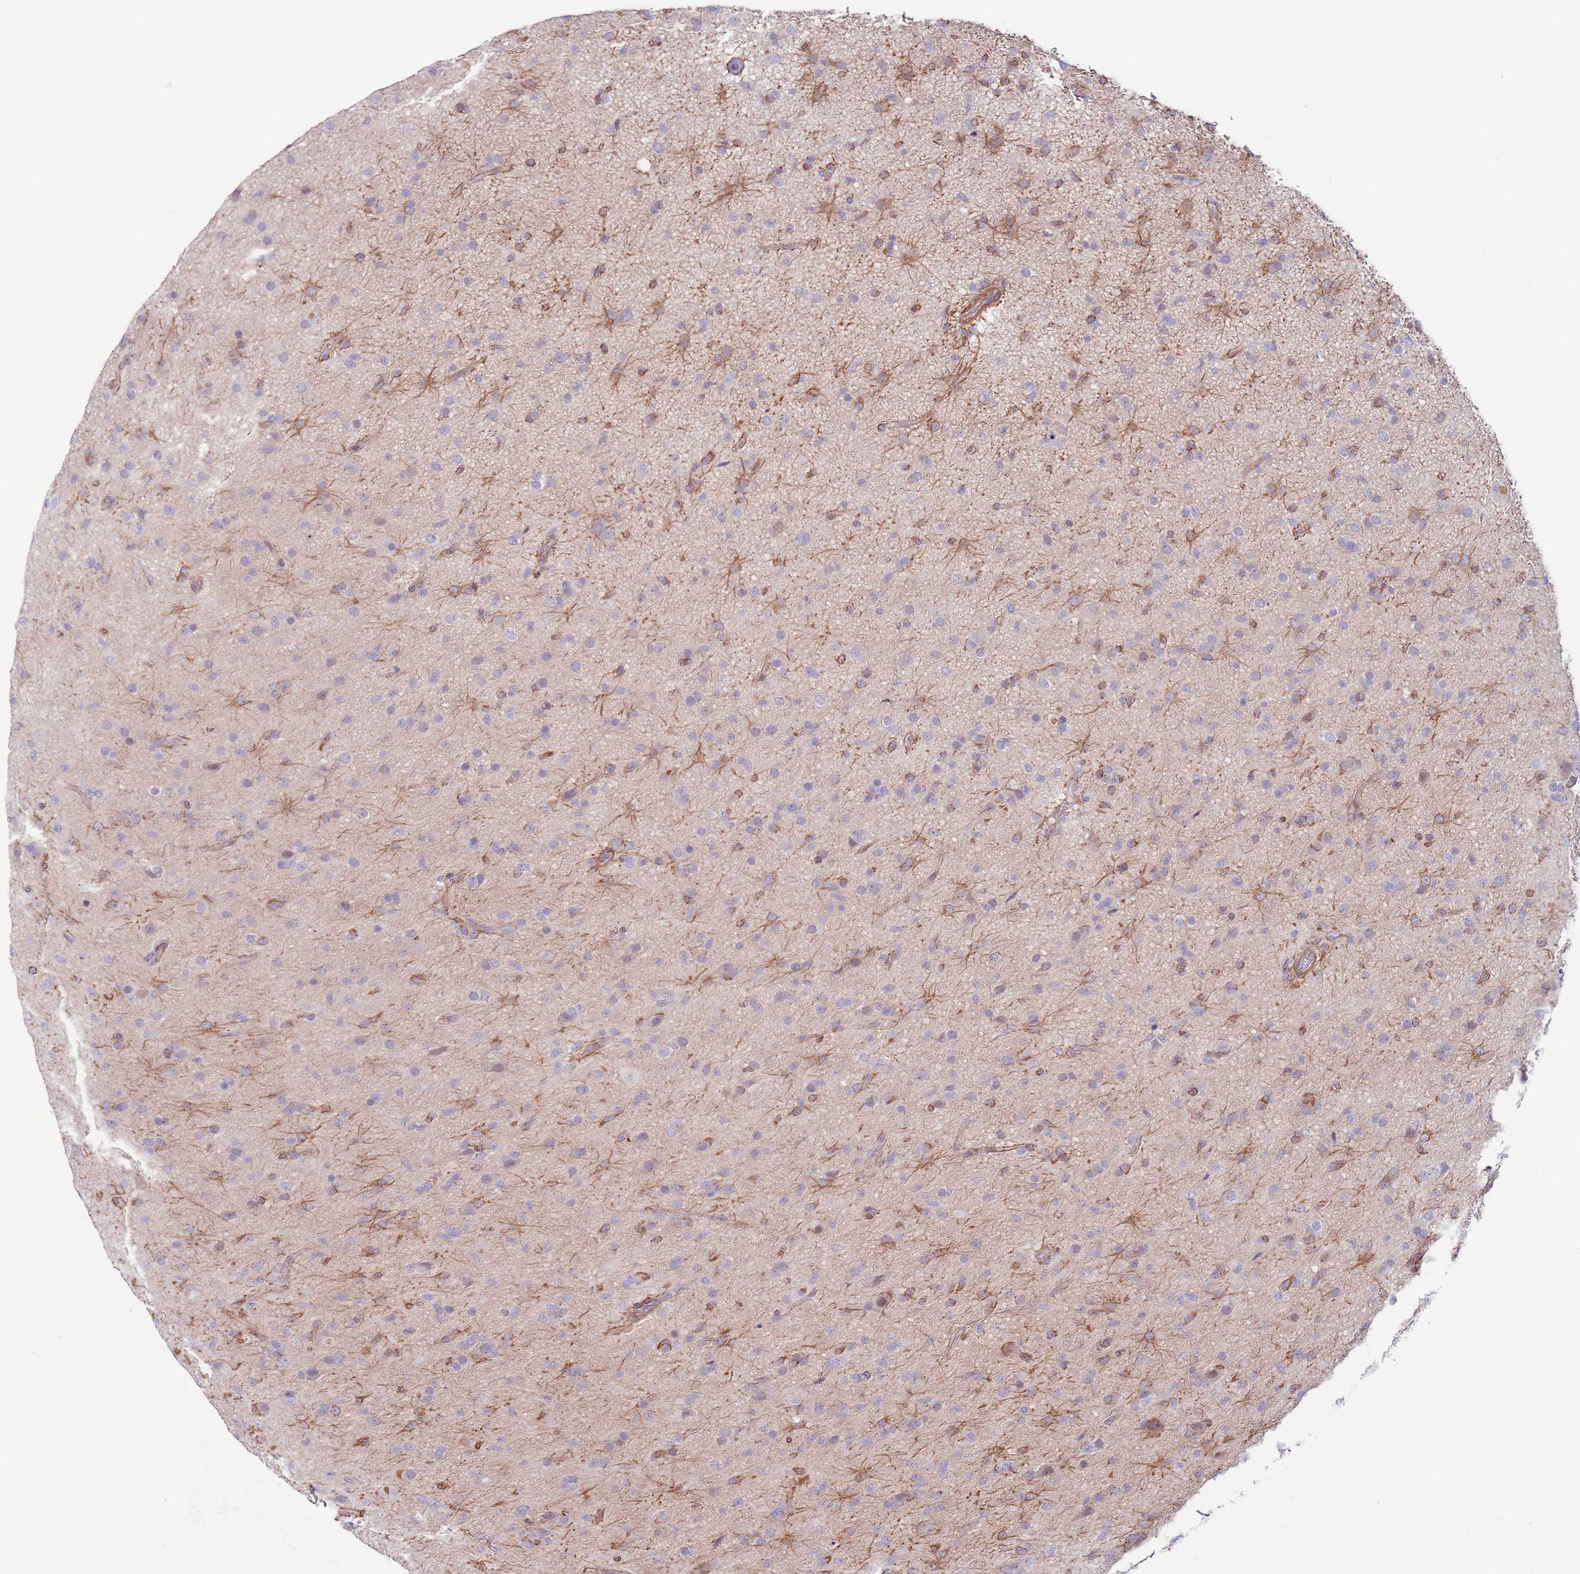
{"staining": {"intensity": "negative", "quantity": "none", "location": "none"}, "tissue": "glioma", "cell_type": "Tumor cells", "image_type": "cancer", "snomed": [{"axis": "morphology", "description": "Glioma, malignant, Low grade"}, {"axis": "topography", "description": "Brain"}], "caption": "Tumor cells show no significant protein expression in malignant low-grade glioma.", "gene": "C9orf152", "patient": {"sex": "male", "age": 65}}